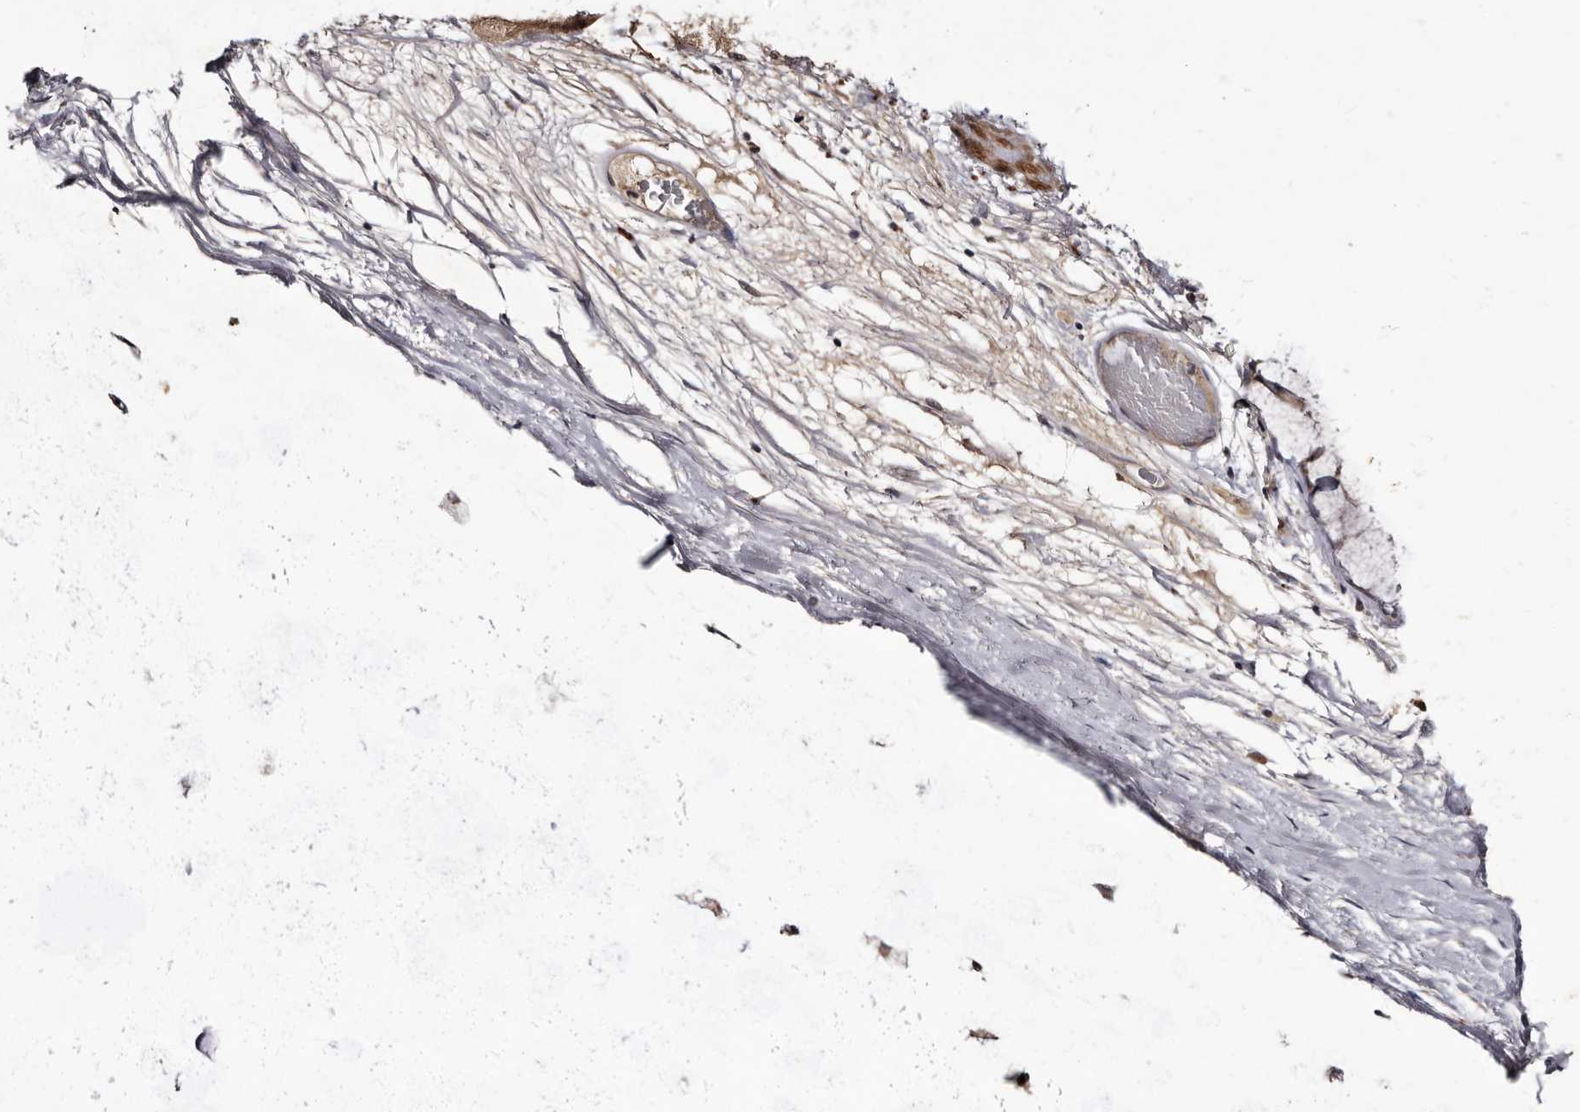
{"staining": {"intensity": "moderate", "quantity": ">75%", "location": "nuclear"}, "tissue": "adipose tissue", "cell_type": "Adipocytes", "image_type": "normal", "snomed": [{"axis": "morphology", "description": "Normal tissue, NOS"}, {"axis": "topography", "description": "Bronchus"}], "caption": "DAB immunohistochemical staining of normal adipose tissue reveals moderate nuclear protein expression in about >75% of adipocytes.", "gene": "LANCL2", "patient": {"sex": "male", "age": 66}}